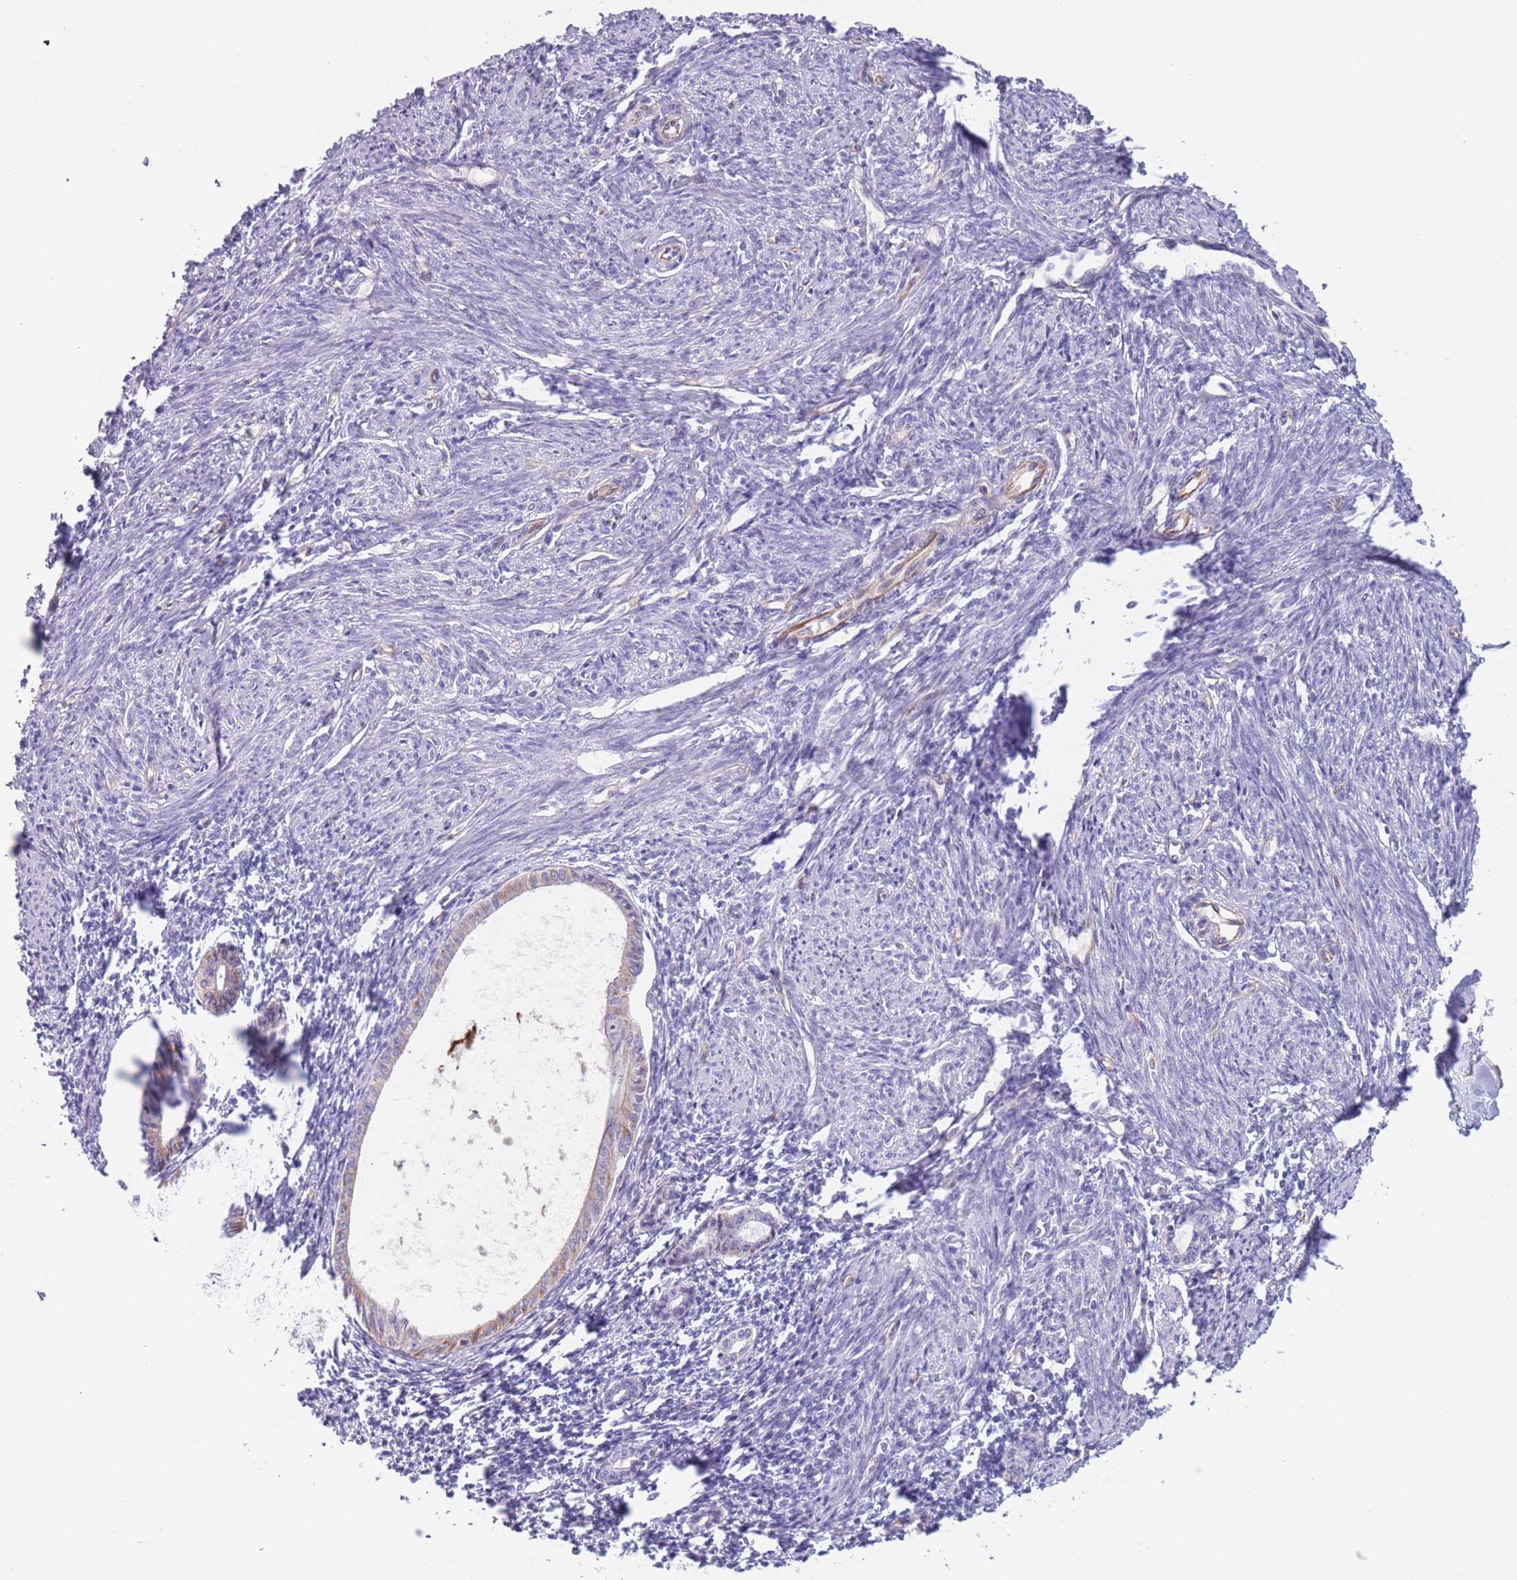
{"staining": {"intensity": "negative", "quantity": "none", "location": "none"}, "tissue": "endometrium", "cell_type": "Cells in endometrial stroma", "image_type": "normal", "snomed": [{"axis": "morphology", "description": "Normal tissue, NOS"}, {"axis": "topography", "description": "Endometrium"}], "caption": "This is an IHC photomicrograph of unremarkable endometrium. There is no expression in cells in endometrial stroma.", "gene": "ATP5MF", "patient": {"sex": "female", "age": 63}}